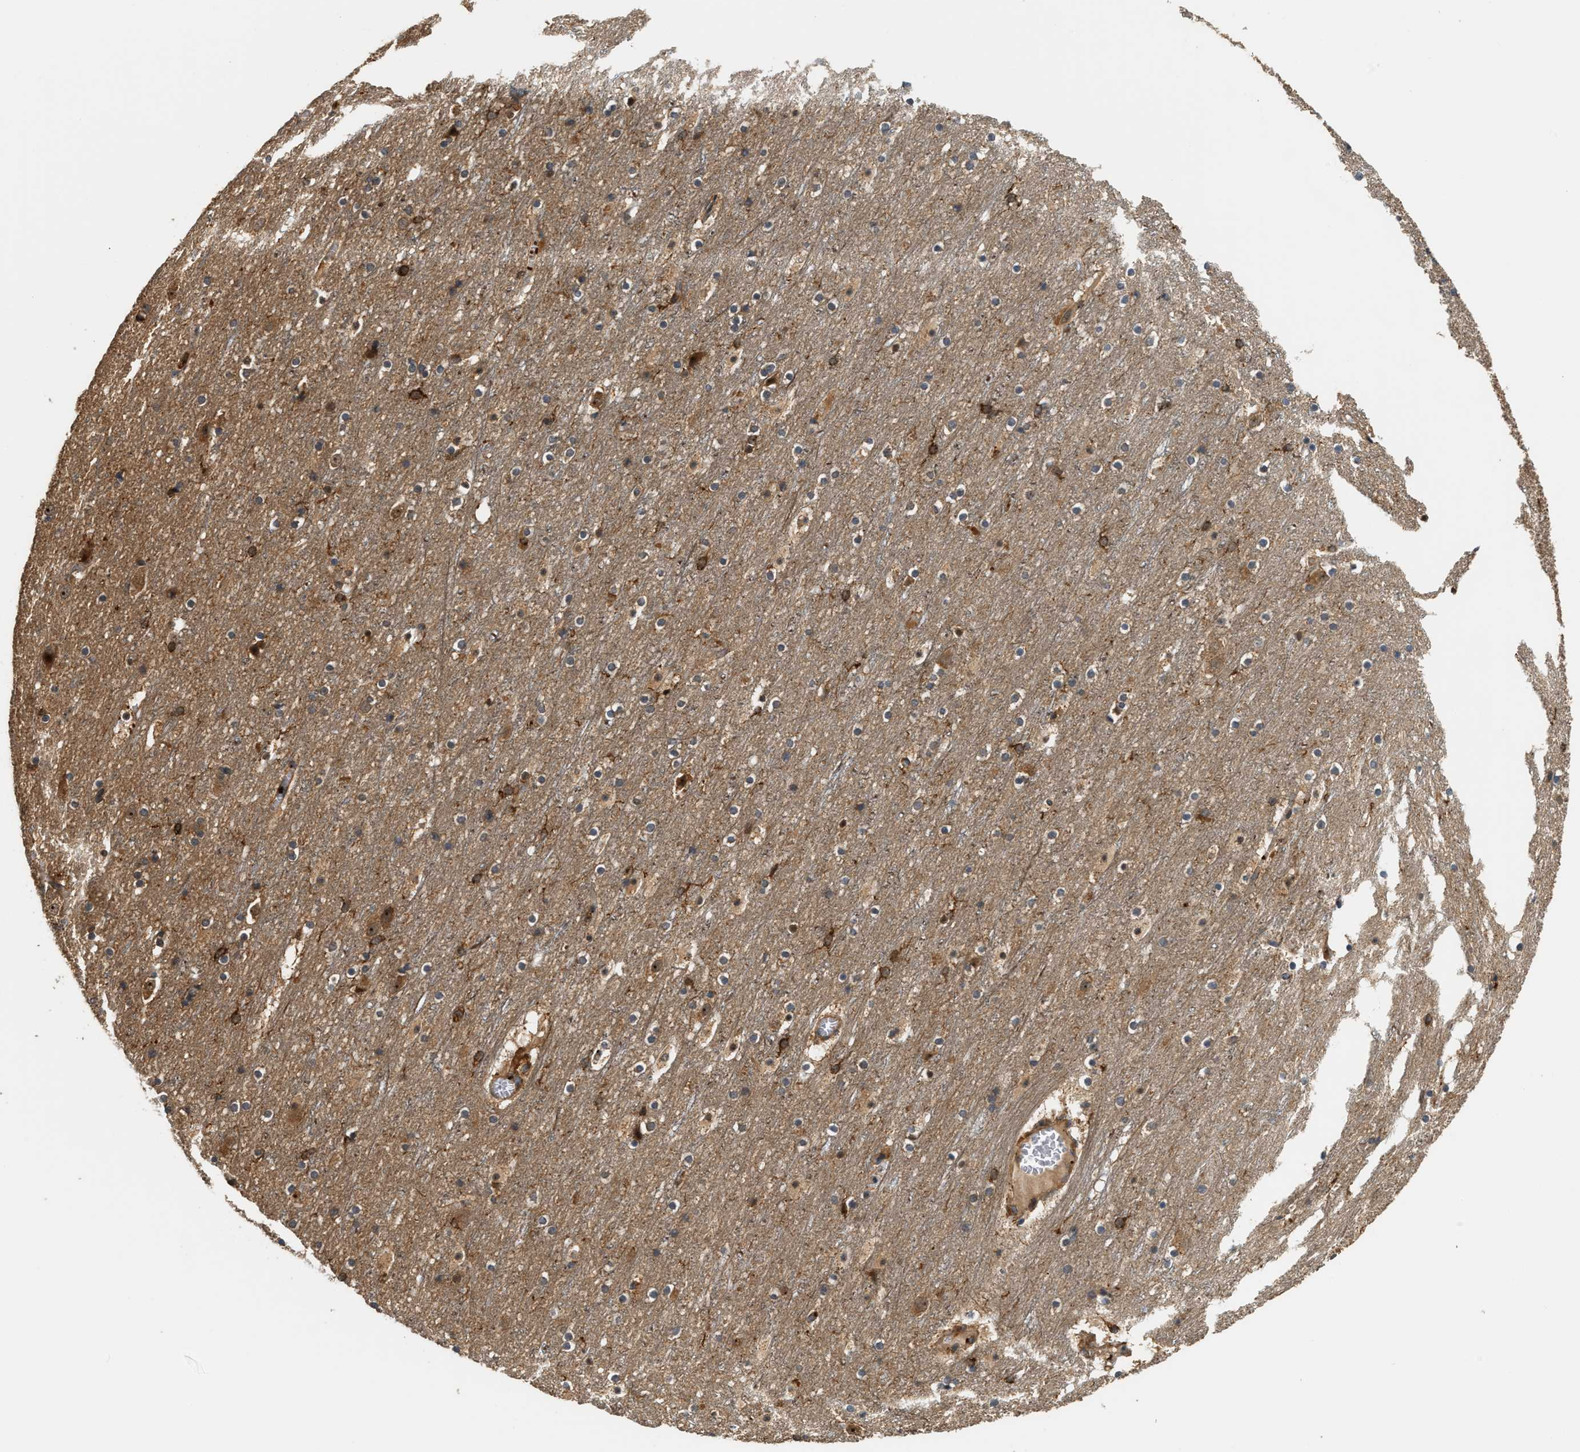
{"staining": {"intensity": "moderate", "quantity": ">75%", "location": "cytoplasmic/membranous"}, "tissue": "cerebral cortex", "cell_type": "Endothelial cells", "image_type": "normal", "snomed": [{"axis": "morphology", "description": "Normal tissue, NOS"}, {"axis": "topography", "description": "Cerebral cortex"}], "caption": "A high-resolution photomicrograph shows immunohistochemistry (IHC) staining of normal cerebral cortex, which shows moderate cytoplasmic/membranous expression in approximately >75% of endothelial cells.", "gene": "SNX5", "patient": {"sex": "male", "age": 45}}